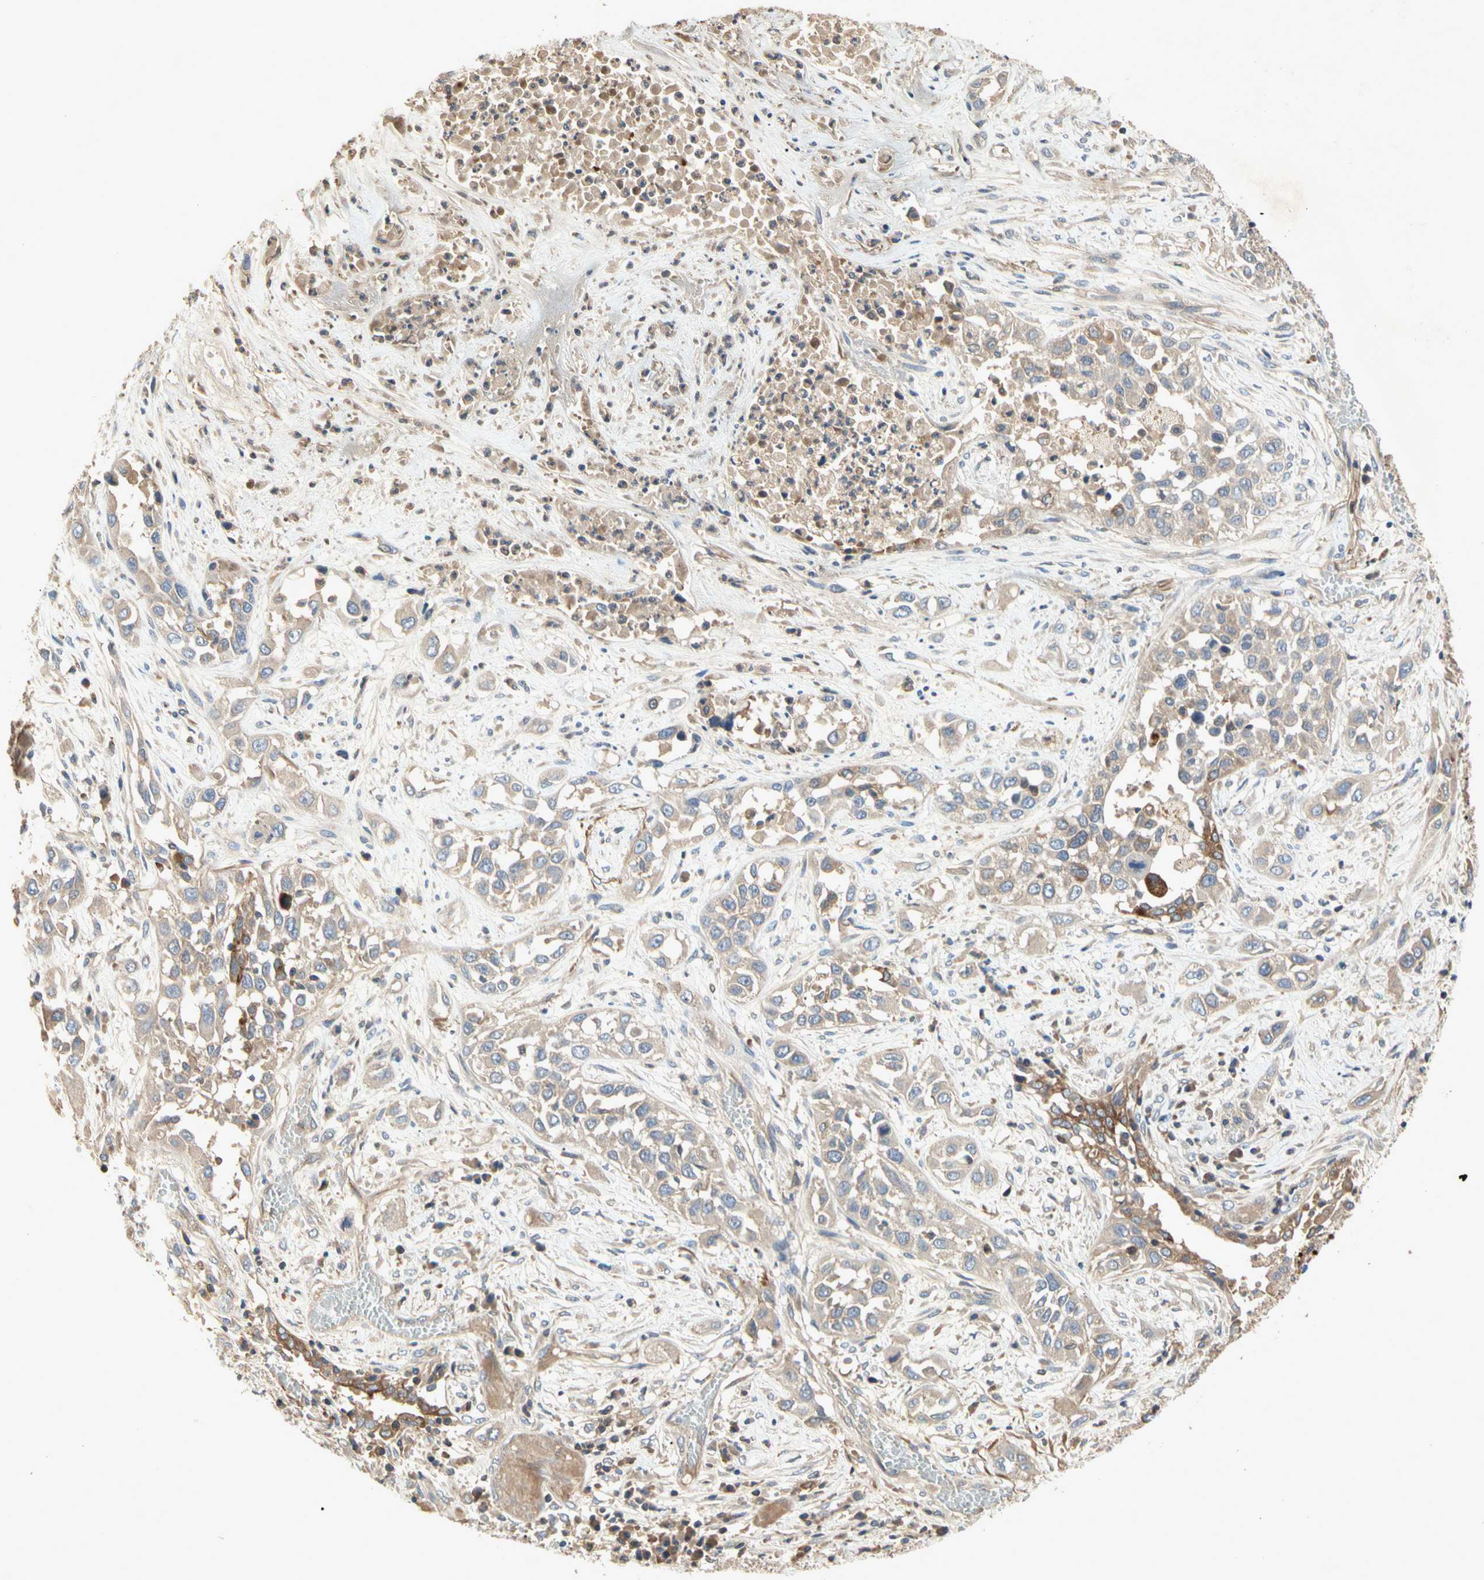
{"staining": {"intensity": "moderate", "quantity": "<25%", "location": "cytoplasmic/membranous"}, "tissue": "lung cancer", "cell_type": "Tumor cells", "image_type": "cancer", "snomed": [{"axis": "morphology", "description": "Squamous cell carcinoma, NOS"}, {"axis": "topography", "description": "Lung"}], "caption": "Moderate cytoplasmic/membranous staining for a protein is appreciated in approximately <25% of tumor cells of lung cancer (squamous cell carcinoma) using immunohistochemistry.", "gene": "CRTAC1", "patient": {"sex": "male", "age": 71}}